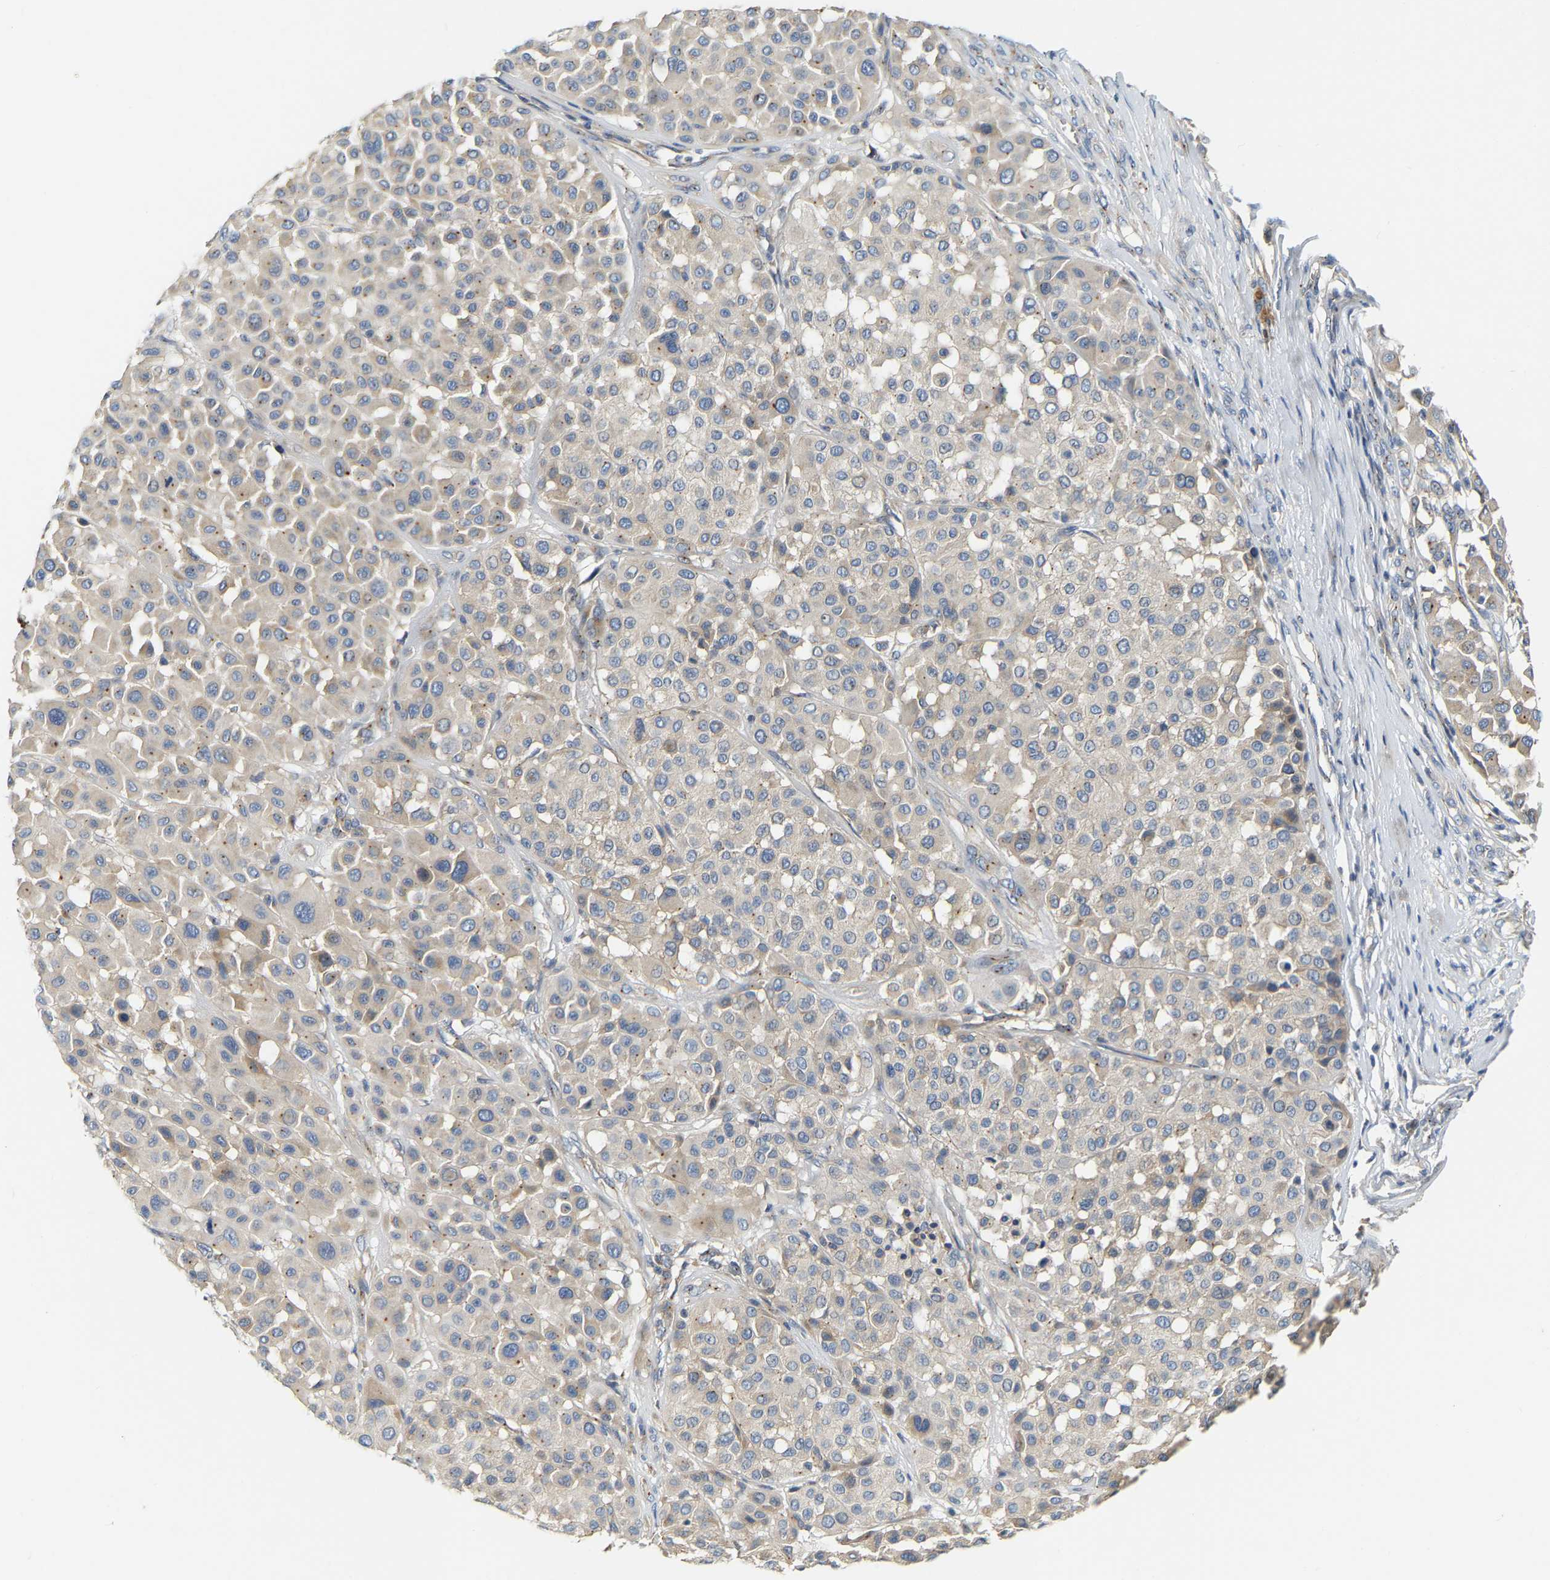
{"staining": {"intensity": "weak", "quantity": ">75%", "location": "cytoplasmic/membranous"}, "tissue": "melanoma", "cell_type": "Tumor cells", "image_type": "cancer", "snomed": [{"axis": "morphology", "description": "Malignant melanoma, Metastatic site"}, {"axis": "topography", "description": "Soft tissue"}], "caption": "Protein expression analysis of melanoma demonstrates weak cytoplasmic/membranous positivity in about >75% of tumor cells. The staining was performed using DAB (3,3'-diaminobenzidine) to visualize the protein expression in brown, while the nuclei were stained in blue with hematoxylin (Magnification: 20x).", "gene": "PCNT", "patient": {"sex": "male", "age": 41}}